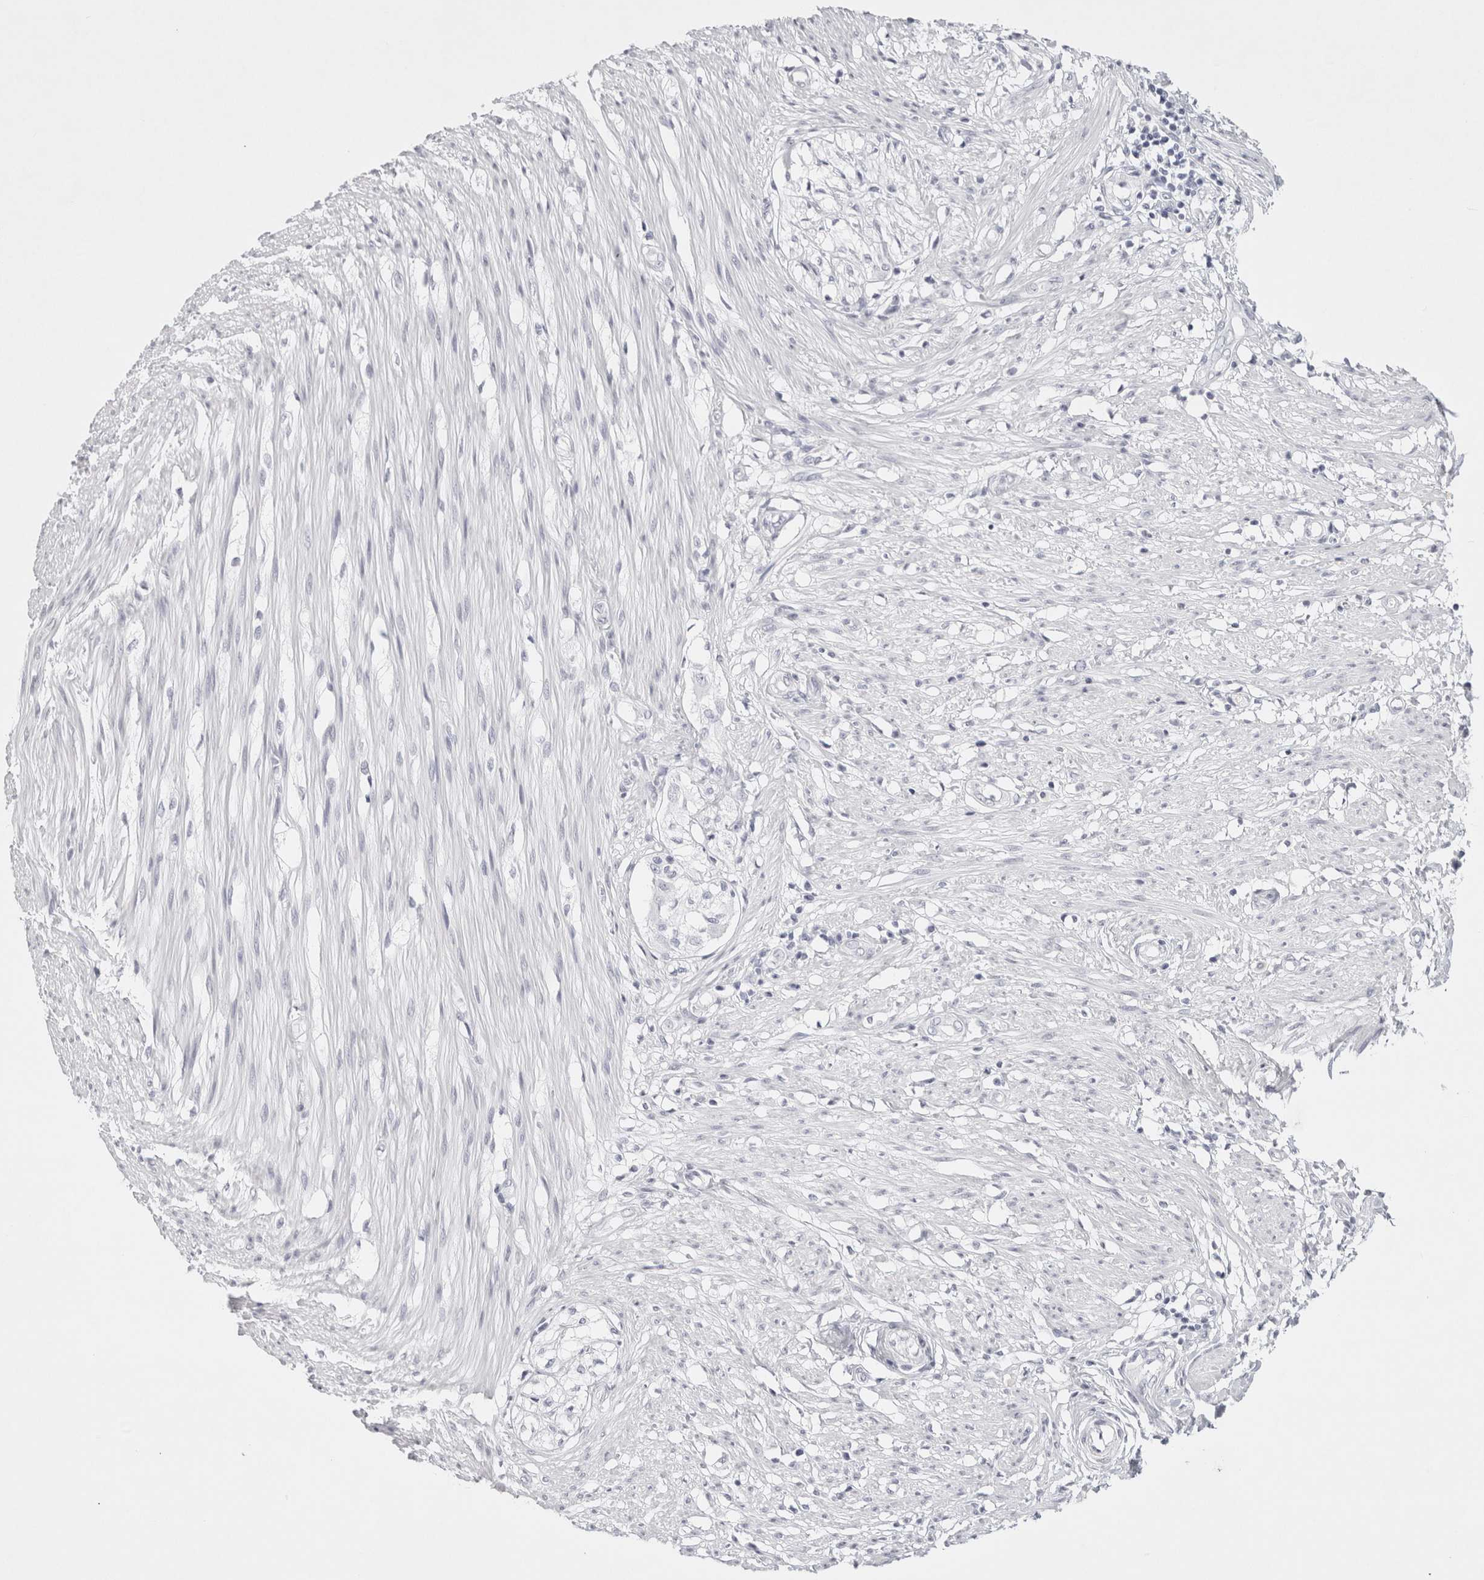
{"staining": {"intensity": "negative", "quantity": "none", "location": "none"}, "tissue": "smooth muscle", "cell_type": "Smooth muscle cells", "image_type": "normal", "snomed": [{"axis": "morphology", "description": "Normal tissue, NOS"}, {"axis": "morphology", "description": "Adenocarcinoma, NOS"}, {"axis": "topography", "description": "Smooth muscle"}, {"axis": "topography", "description": "Colon"}], "caption": "The histopathology image displays no staining of smooth muscle cells in unremarkable smooth muscle.", "gene": "GARIN1A", "patient": {"sex": "male", "age": 14}}